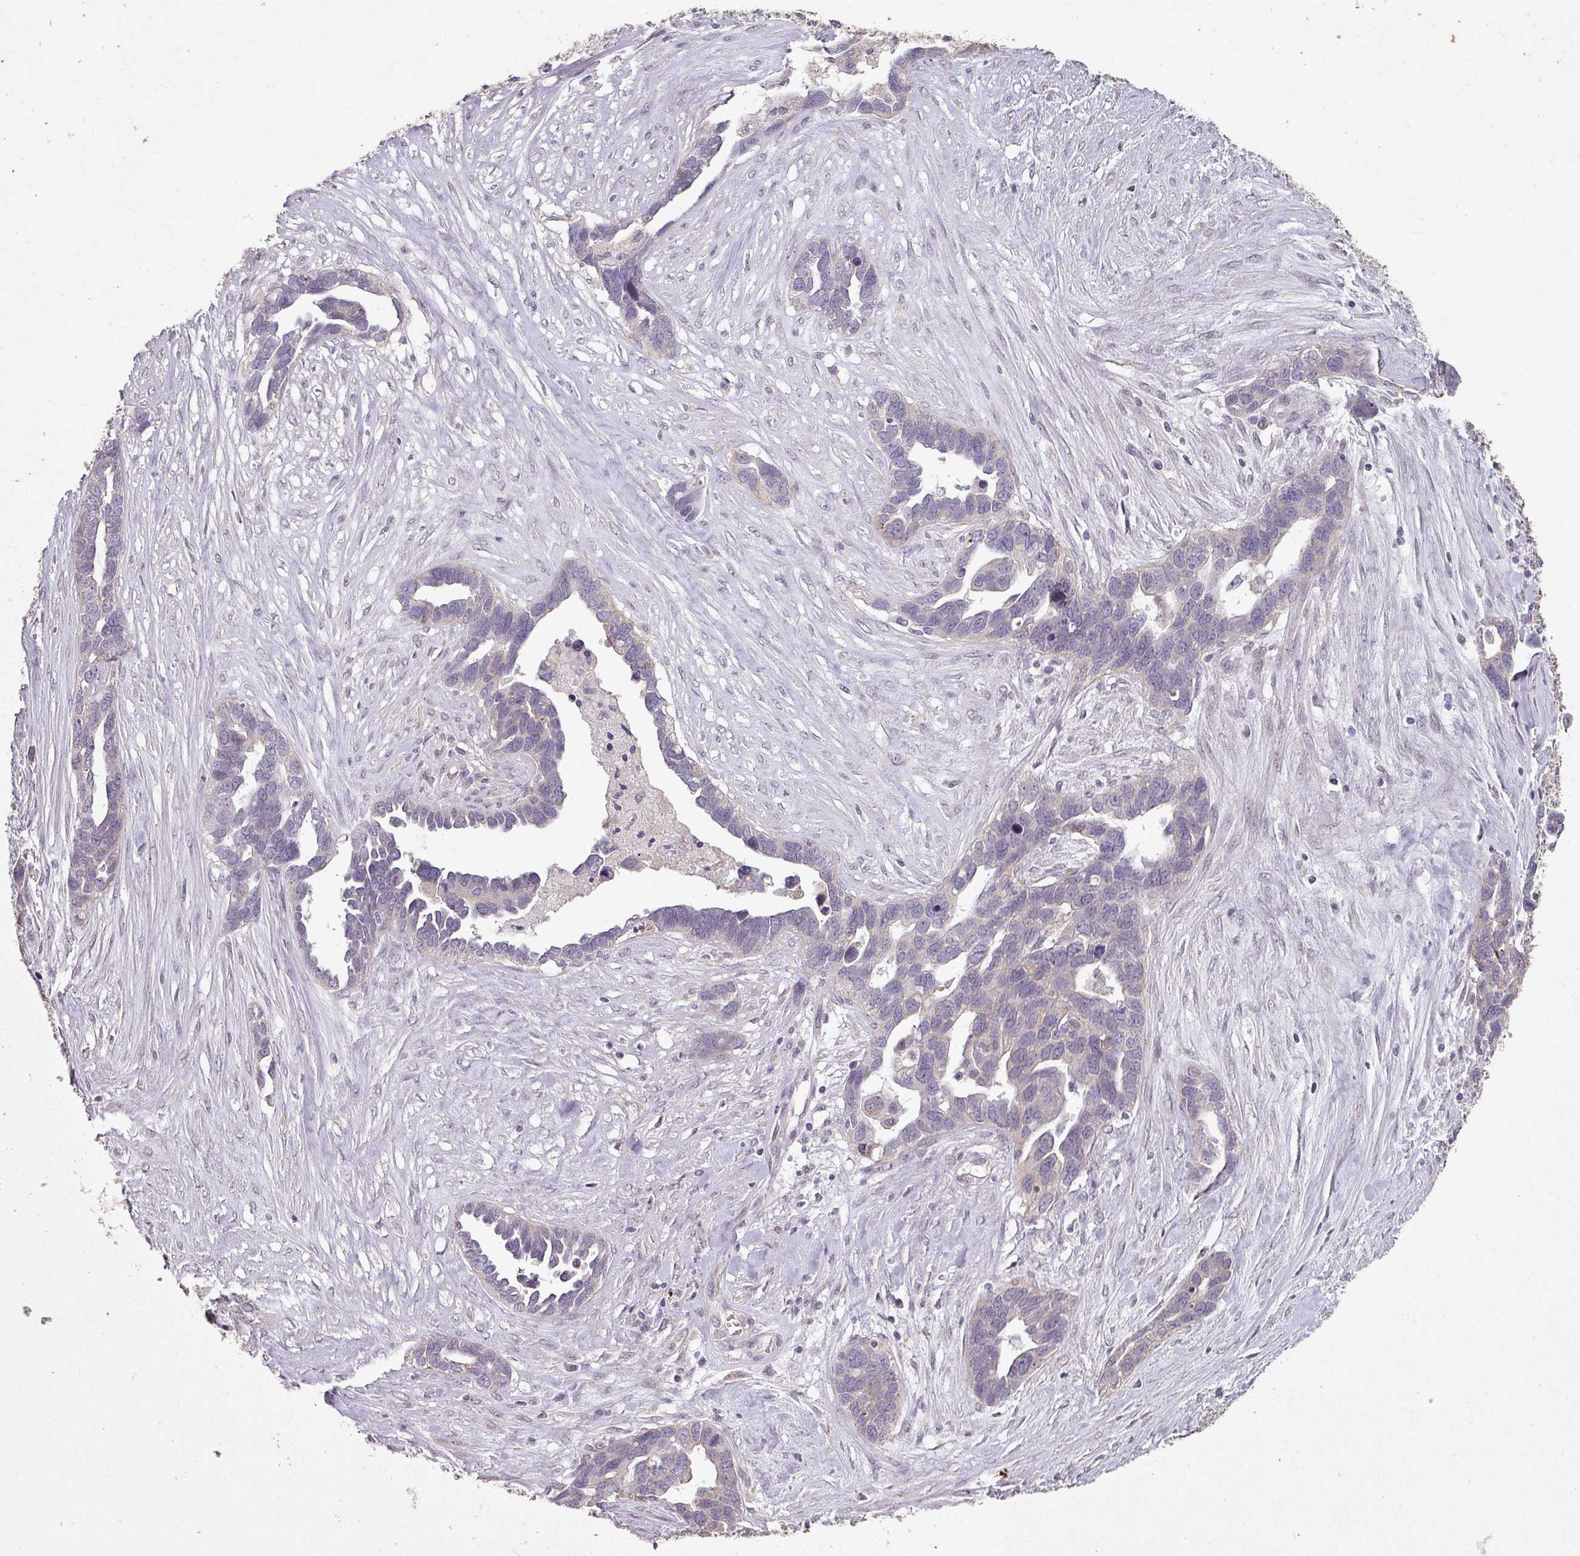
{"staining": {"intensity": "negative", "quantity": "none", "location": "none"}, "tissue": "ovarian cancer", "cell_type": "Tumor cells", "image_type": "cancer", "snomed": [{"axis": "morphology", "description": "Cystadenocarcinoma, serous, NOS"}, {"axis": "topography", "description": "Ovary"}], "caption": "Tumor cells show no significant positivity in ovarian cancer (serous cystadenocarcinoma).", "gene": "LYPLA1", "patient": {"sex": "female", "age": 54}}